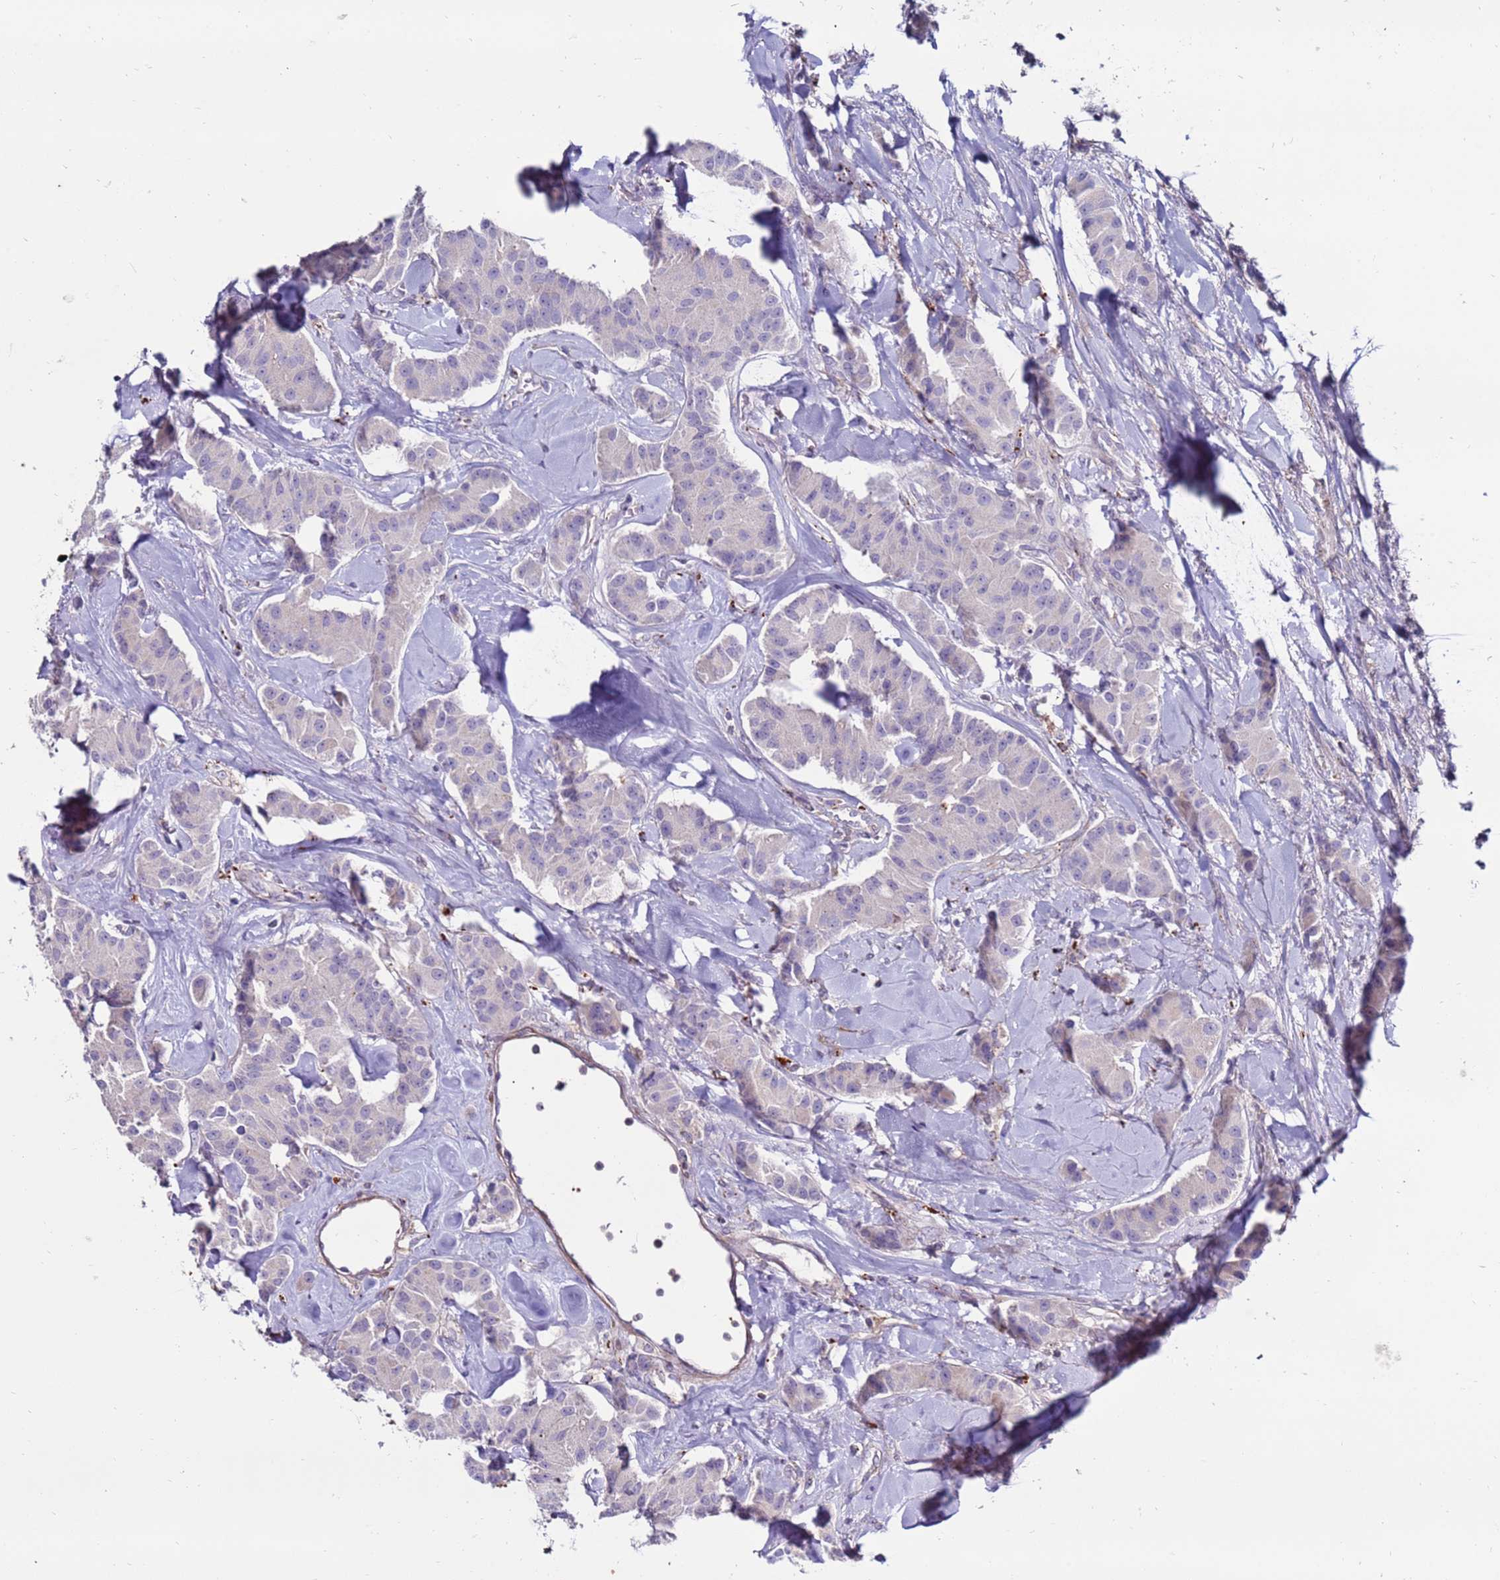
{"staining": {"intensity": "negative", "quantity": "none", "location": "none"}, "tissue": "carcinoid", "cell_type": "Tumor cells", "image_type": "cancer", "snomed": [{"axis": "morphology", "description": "Carcinoid, malignant, NOS"}, {"axis": "topography", "description": "Pancreas"}], "caption": "Tumor cells are negative for protein expression in human malignant carcinoid.", "gene": "CLEC4M", "patient": {"sex": "male", "age": 41}}